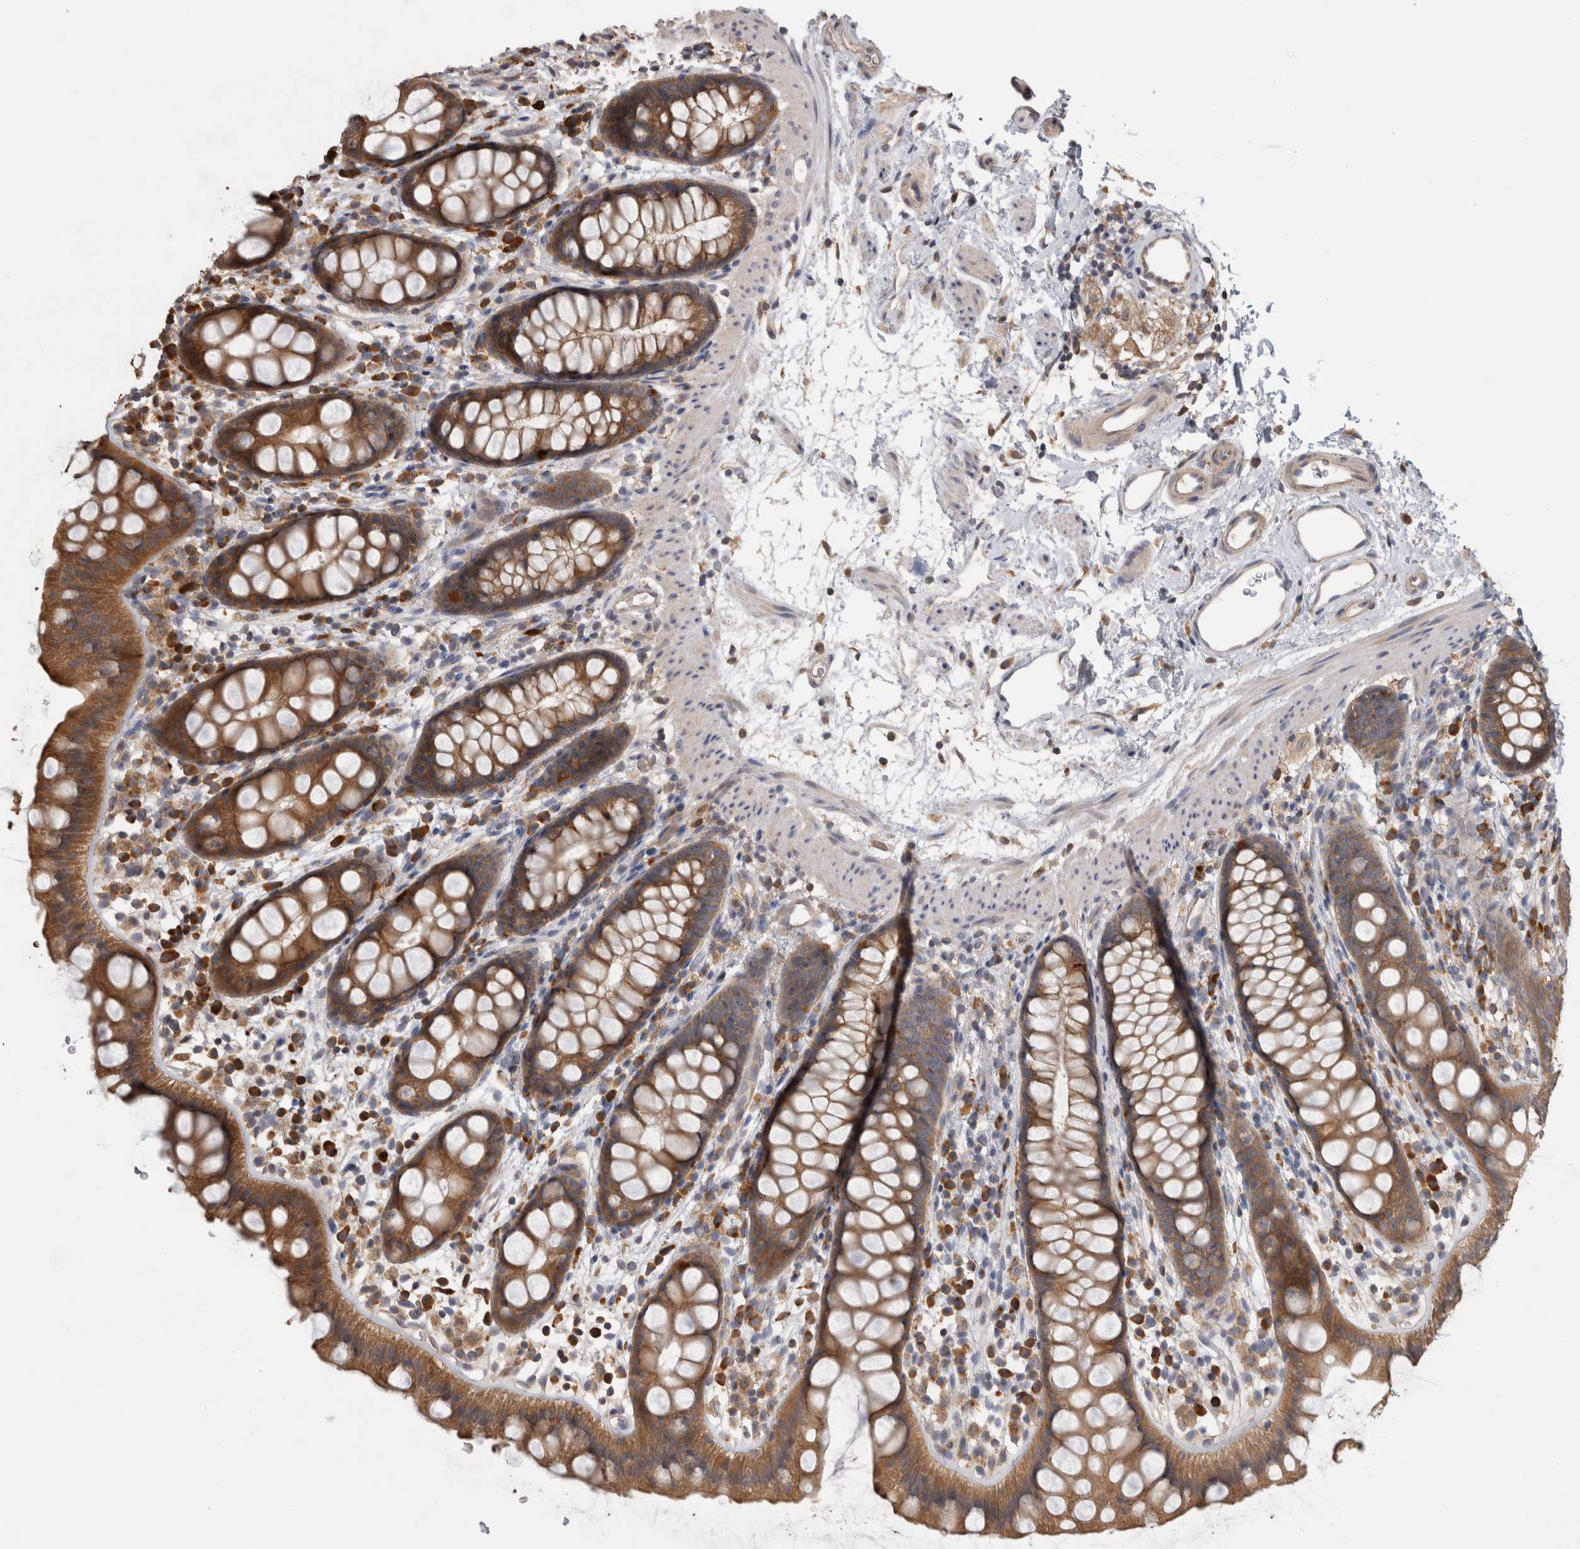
{"staining": {"intensity": "moderate", "quantity": ">75%", "location": "cytoplasmic/membranous"}, "tissue": "rectum", "cell_type": "Glandular cells", "image_type": "normal", "snomed": [{"axis": "morphology", "description": "Normal tissue, NOS"}, {"axis": "topography", "description": "Rectum"}], "caption": "Immunohistochemical staining of unremarkable human rectum displays >75% levels of moderate cytoplasmic/membranous protein staining in approximately >75% of glandular cells.", "gene": "TBCE", "patient": {"sex": "female", "age": 65}}